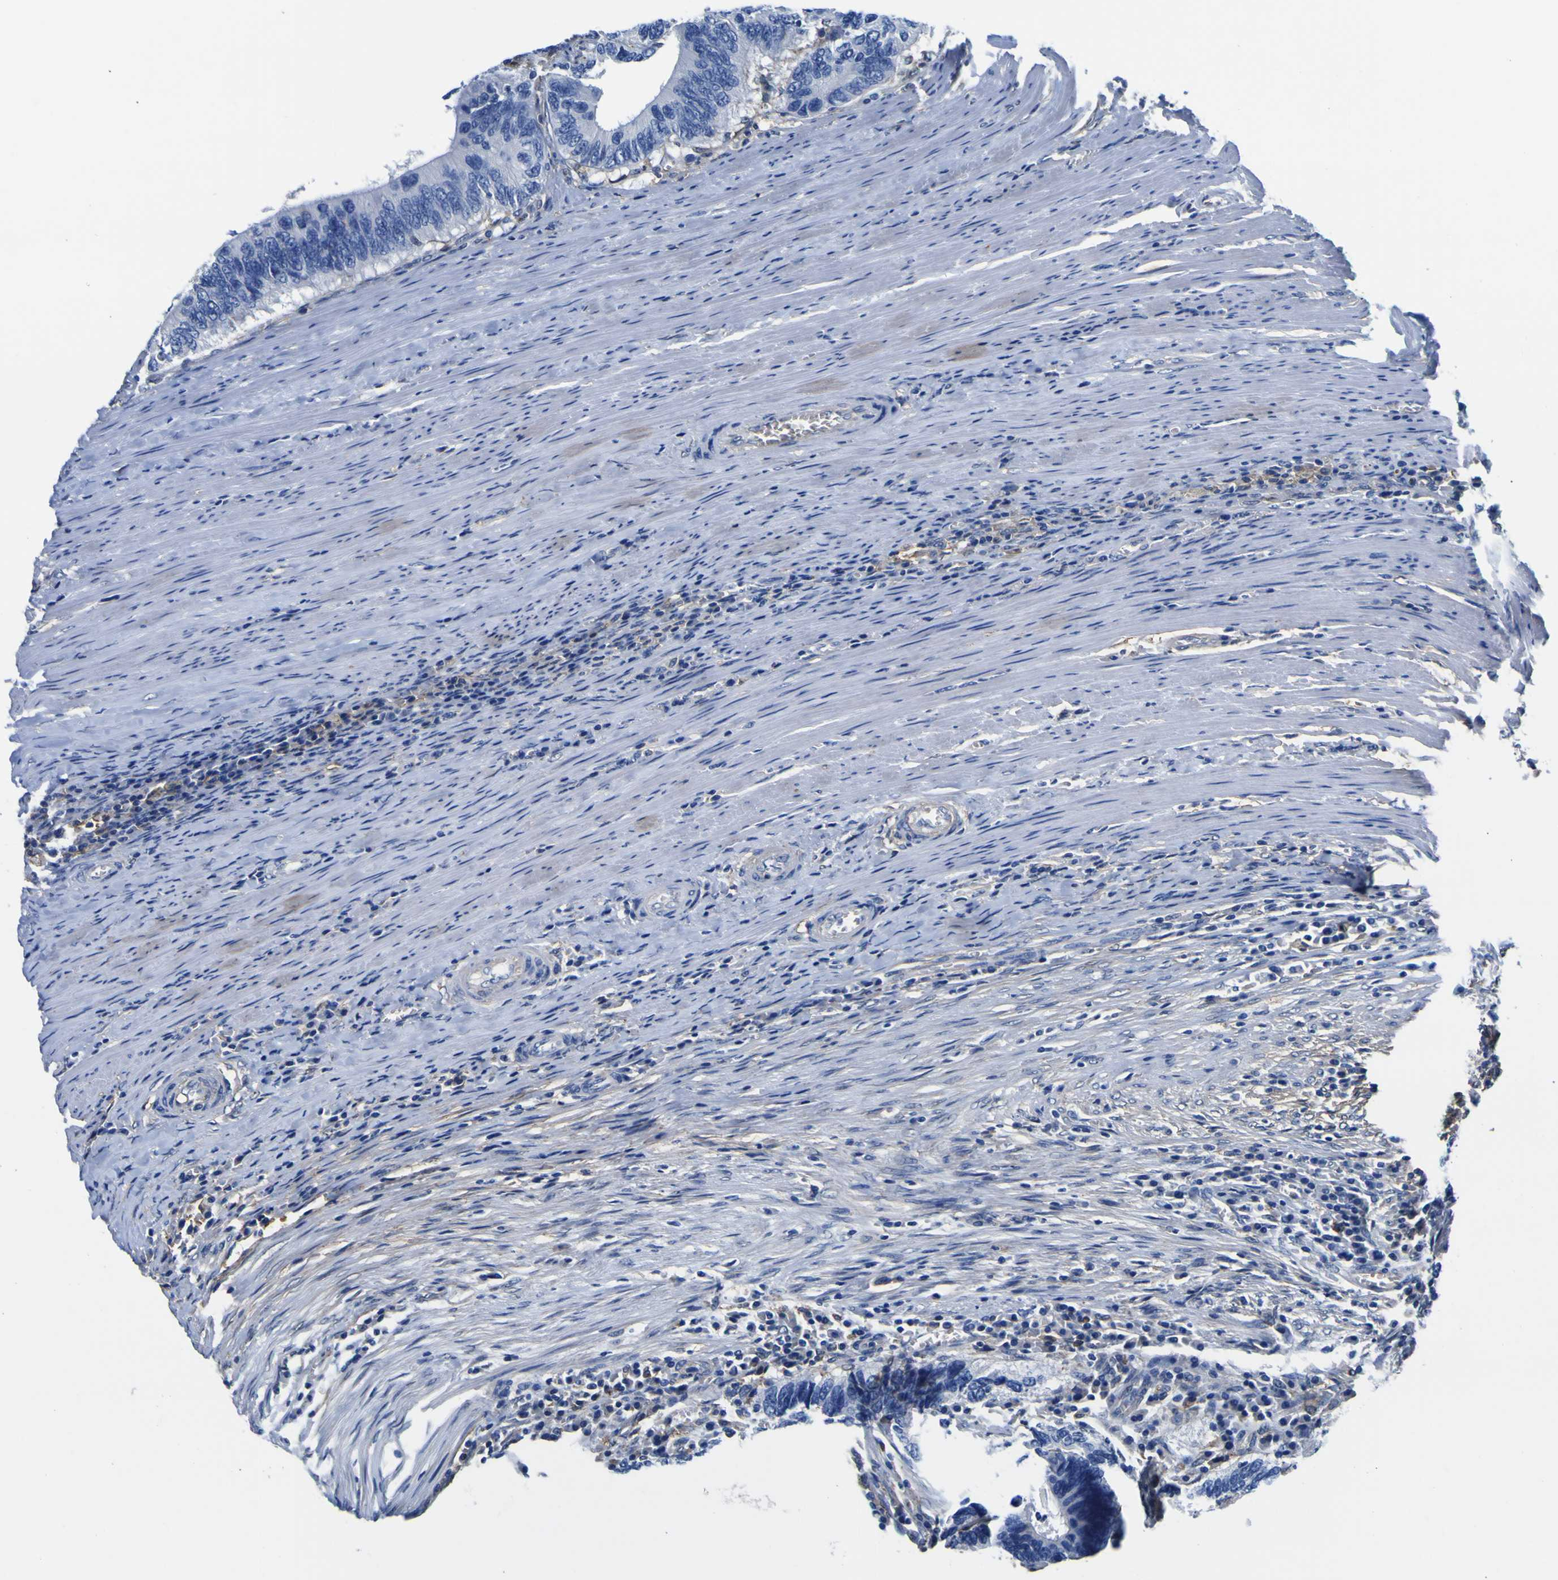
{"staining": {"intensity": "negative", "quantity": "none", "location": "none"}, "tissue": "colorectal cancer", "cell_type": "Tumor cells", "image_type": "cancer", "snomed": [{"axis": "morphology", "description": "Adenocarcinoma, NOS"}, {"axis": "topography", "description": "Colon"}], "caption": "Immunohistochemical staining of colorectal cancer reveals no significant staining in tumor cells.", "gene": "PXDN", "patient": {"sex": "male", "age": 72}}